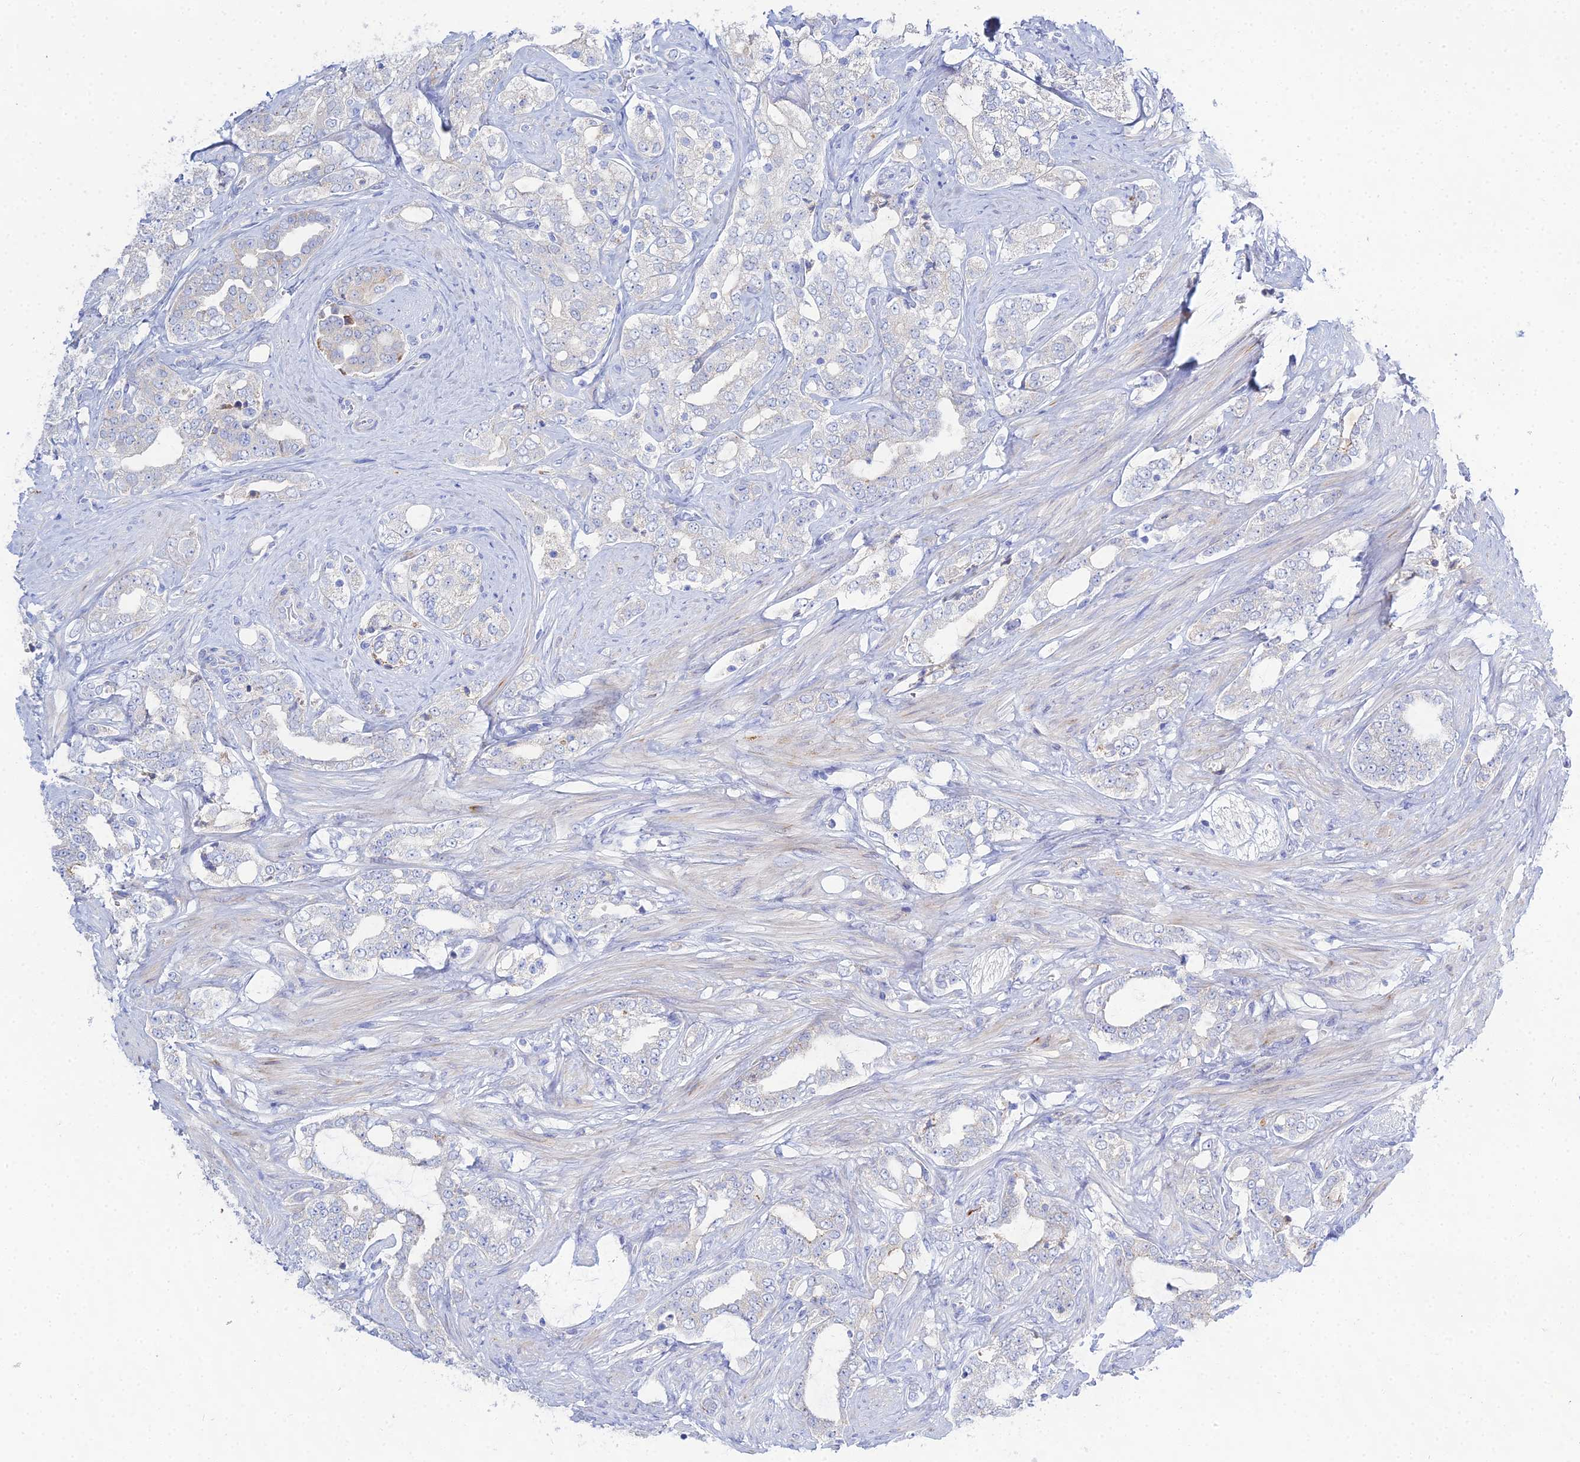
{"staining": {"intensity": "negative", "quantity": "none", "location": "none"}, "tissue": "prostate cancer", "cell_type": "Tumor cells", "image_type": "cancer", "snomed": [{"axis": "morphology", "description": "Adenocarcinoma, High grade"}, {"axis": "topography", "description": "Prostate"}], "caption": "A high-resolution histopathology image shows IHC staining of prostate high-grade adenocarcinoma, which reveals no significant expression in tumor cells. (DAB (3,3'-diaminobenzidine) immunohistochemistry (IHC) visualized using brightfield microscopy, high magnification).", "gene": "DHX34", "patient": {"sex": "male", "age": 64}}